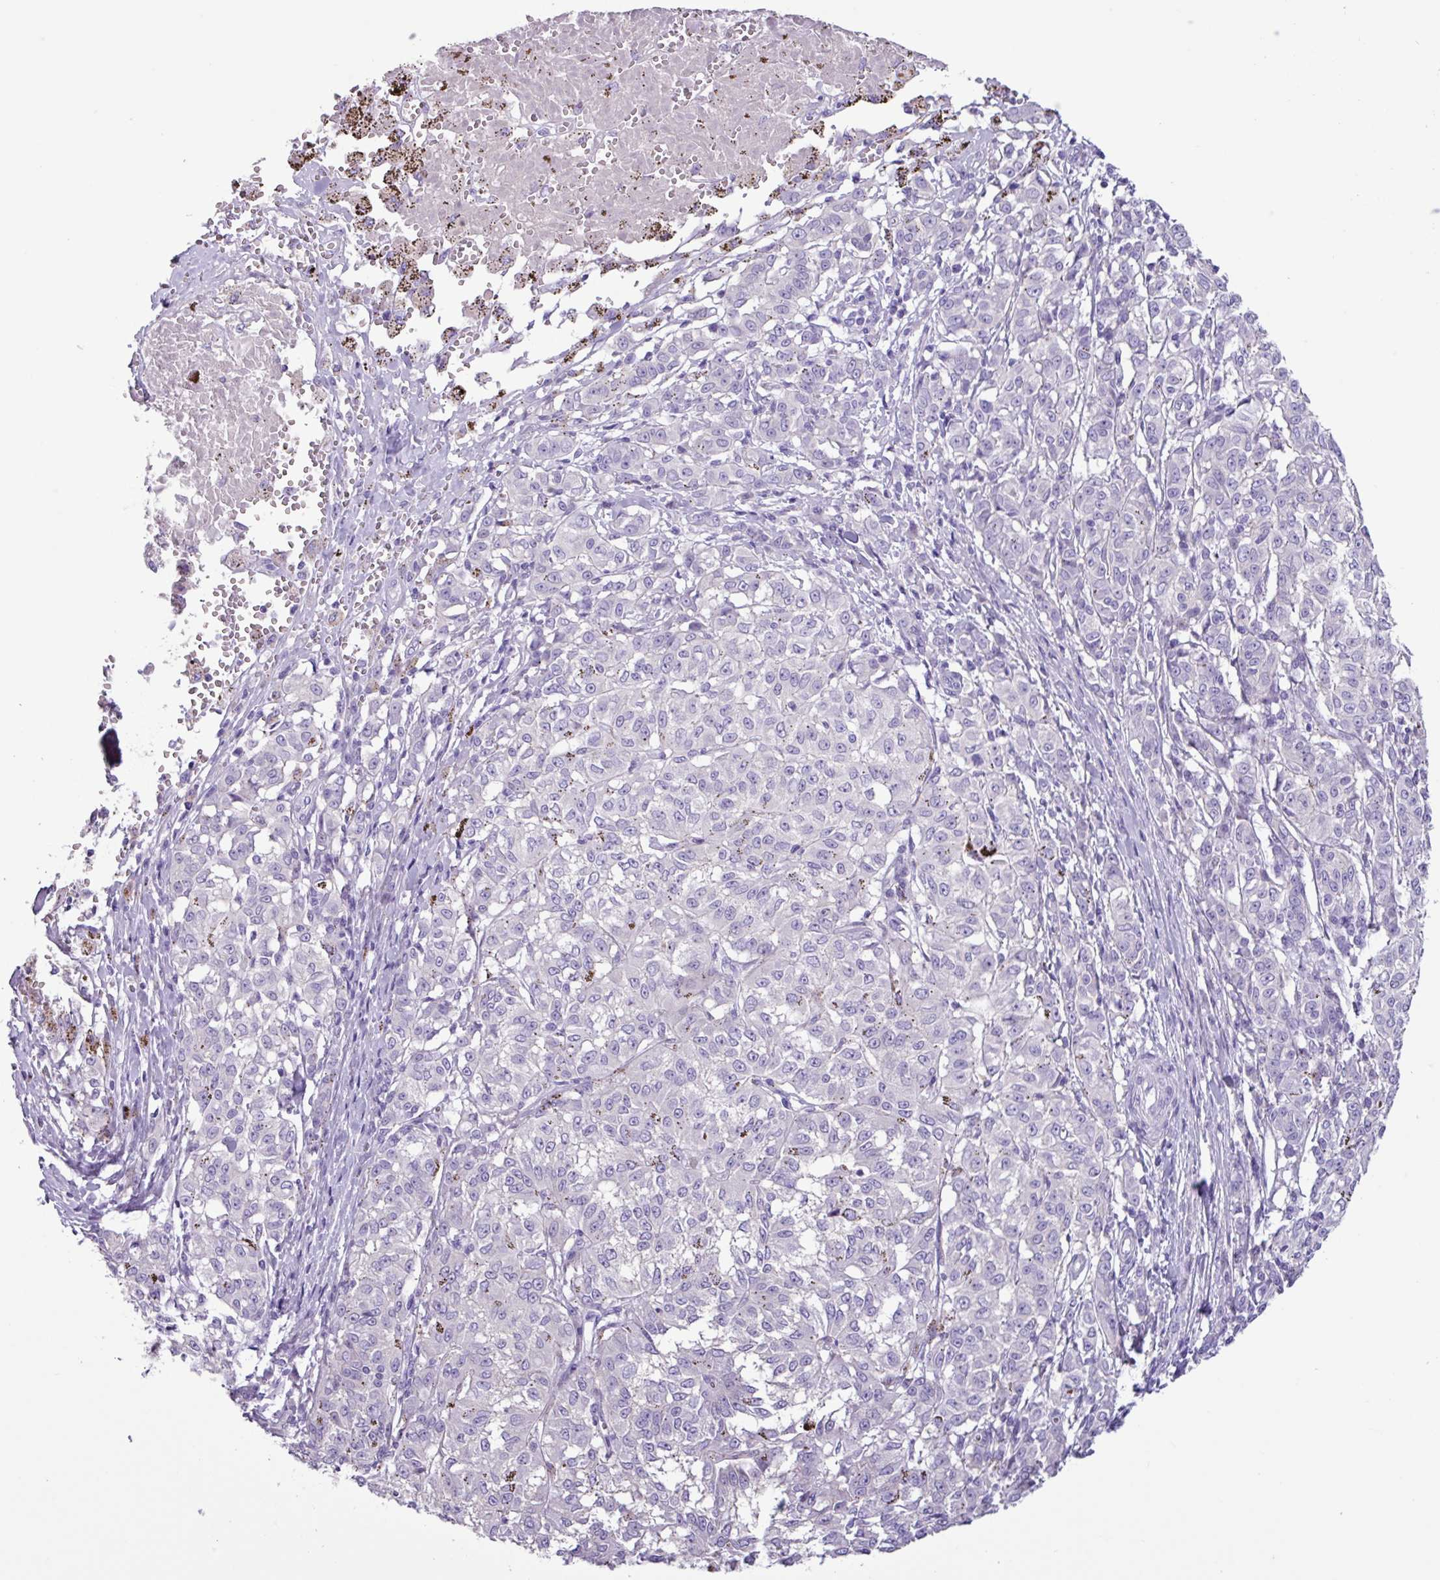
{"staining": {"intensity": "negative", "quantity": "none", "location": "none"}, "tissue": "melanoma", "cell_type": "Tumor cells", "image_type": "cancer", "snomed": [{"axis": "morphology", "description": "Malignant melanoma, NOS"}, {"axis": "topography", "description": "Skin"}], "caption": "This photomicrograph is of melanoma stained with IHC to label a protein in brown with the nuclei are counter-stained blue. There is no positivity in tumor cells.", "gene": "CYSTM1", "patient": {"sex": "female", "age": 72}}